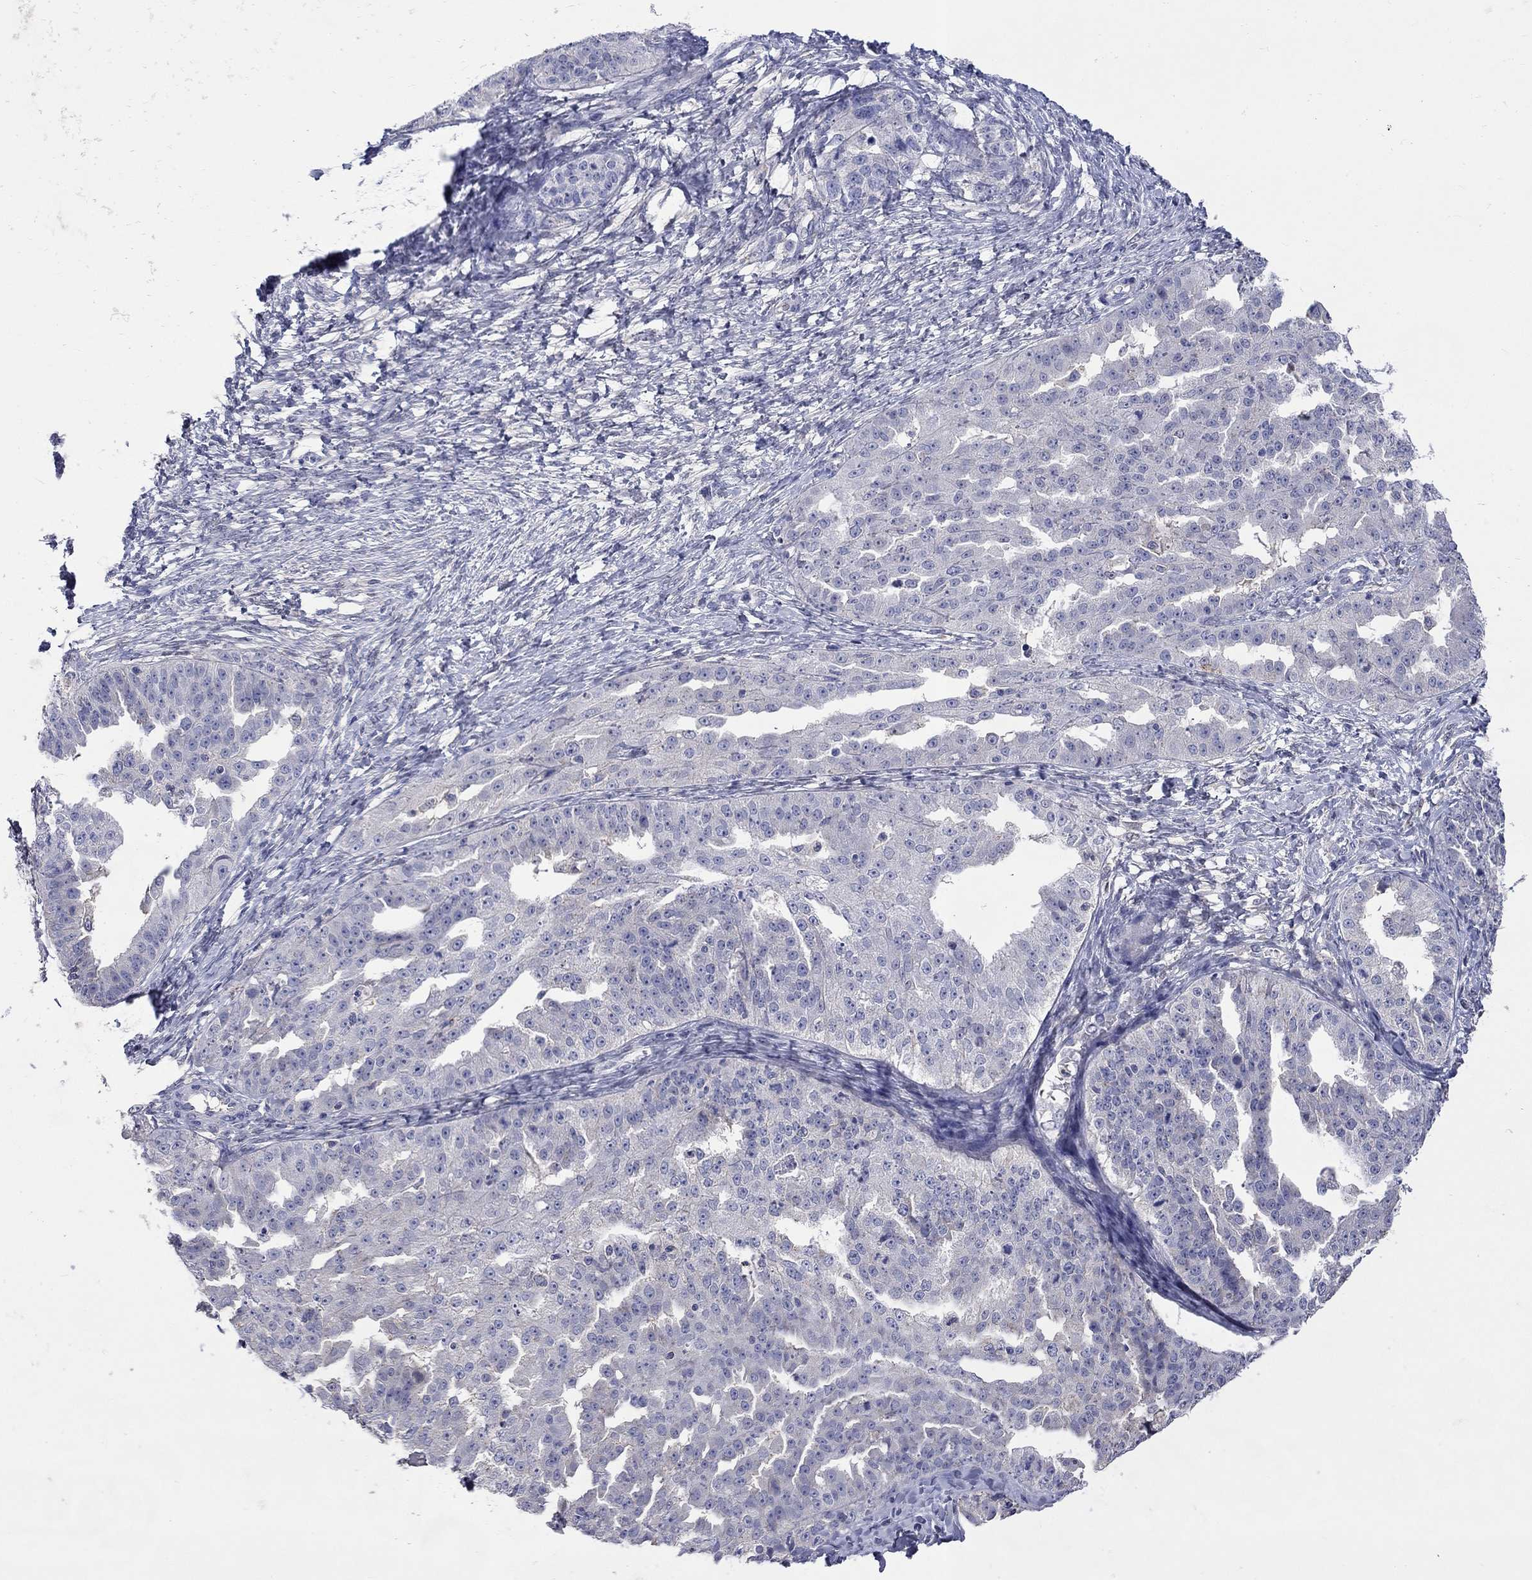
{"staining": {"intensity": "negative", "quantity": "none", "location": "none"}, "tissue": "ovarian cancer", "cell_type": "Tumor cells", "image_type": "cancer", "snomed": [{"axis": "morphology", "description": "Cystadenocarcinoma, serous, NOS"}, {"axis": "topography", "description": "Ovary"}], "caption": "This is an immunohistochemistry (IHC) micrograph of ovarian serous cystadenocarcinoma. There is no expression in tumor cells.", "gene": "LRFN4", "patient": {"sex": "female", "age": 58}}